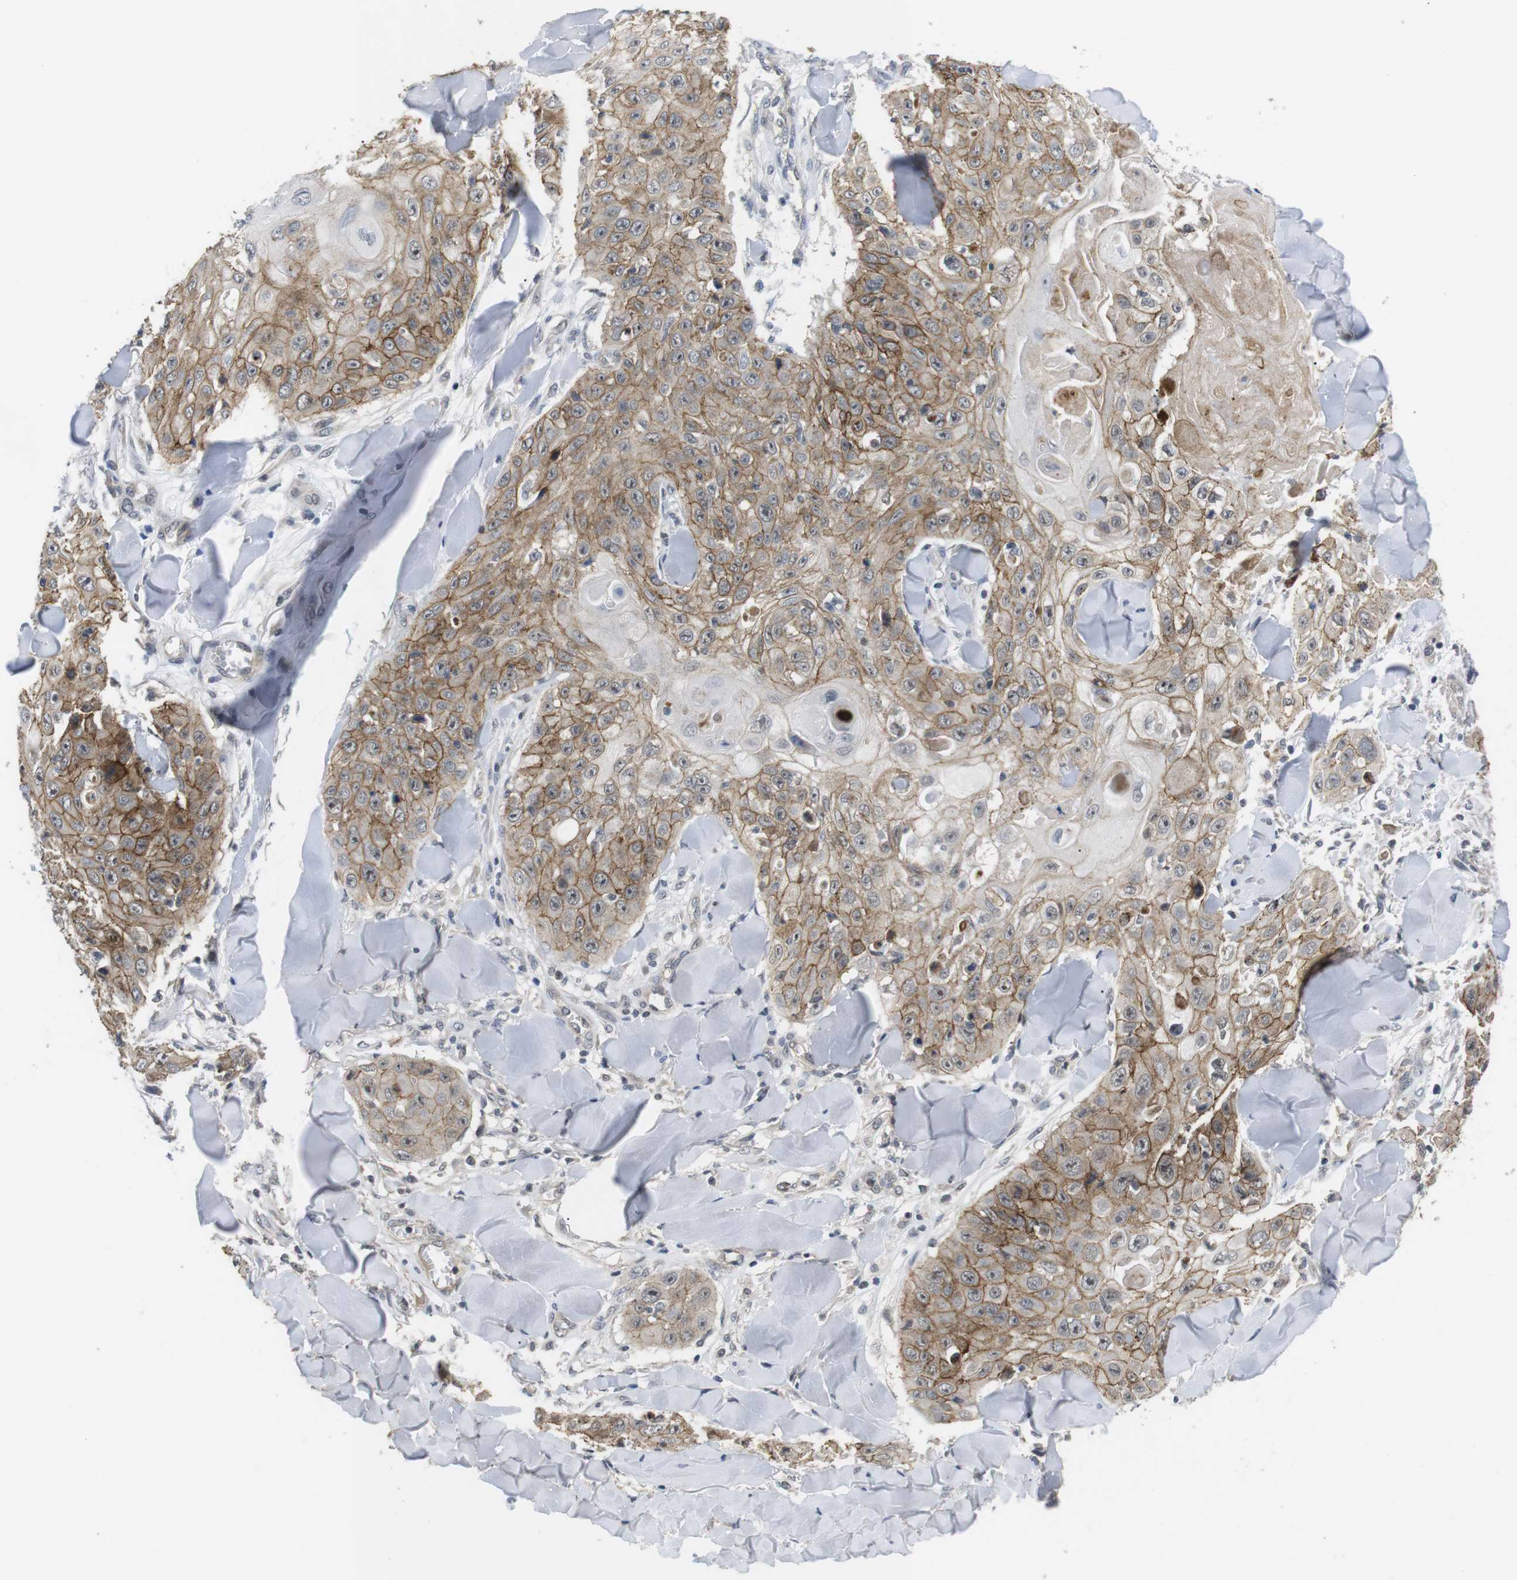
{"staining": {"intensity": "moderate", "quantity": ">75%", "location": "cytoplasmic/membranous"}, "tissue": "skin cancer", "cell_type": "Tumor cells", "image_type": "cancer", "snomed": [{"axis": "morphology", "description": "Squamous cell carcinoma, NOS"}, {"axis": "topography", "description": "Skin"}], "caption": "Protein staining by immunohistochemistry (IHC) exhibits moderate cytoplasmic/membranous positivity in approximately >75% of tumor cells in skin cancer (squamous cell carcinoma).", "gene": "NECTIN1", "patient": {"sex": "male", "age": 86}}